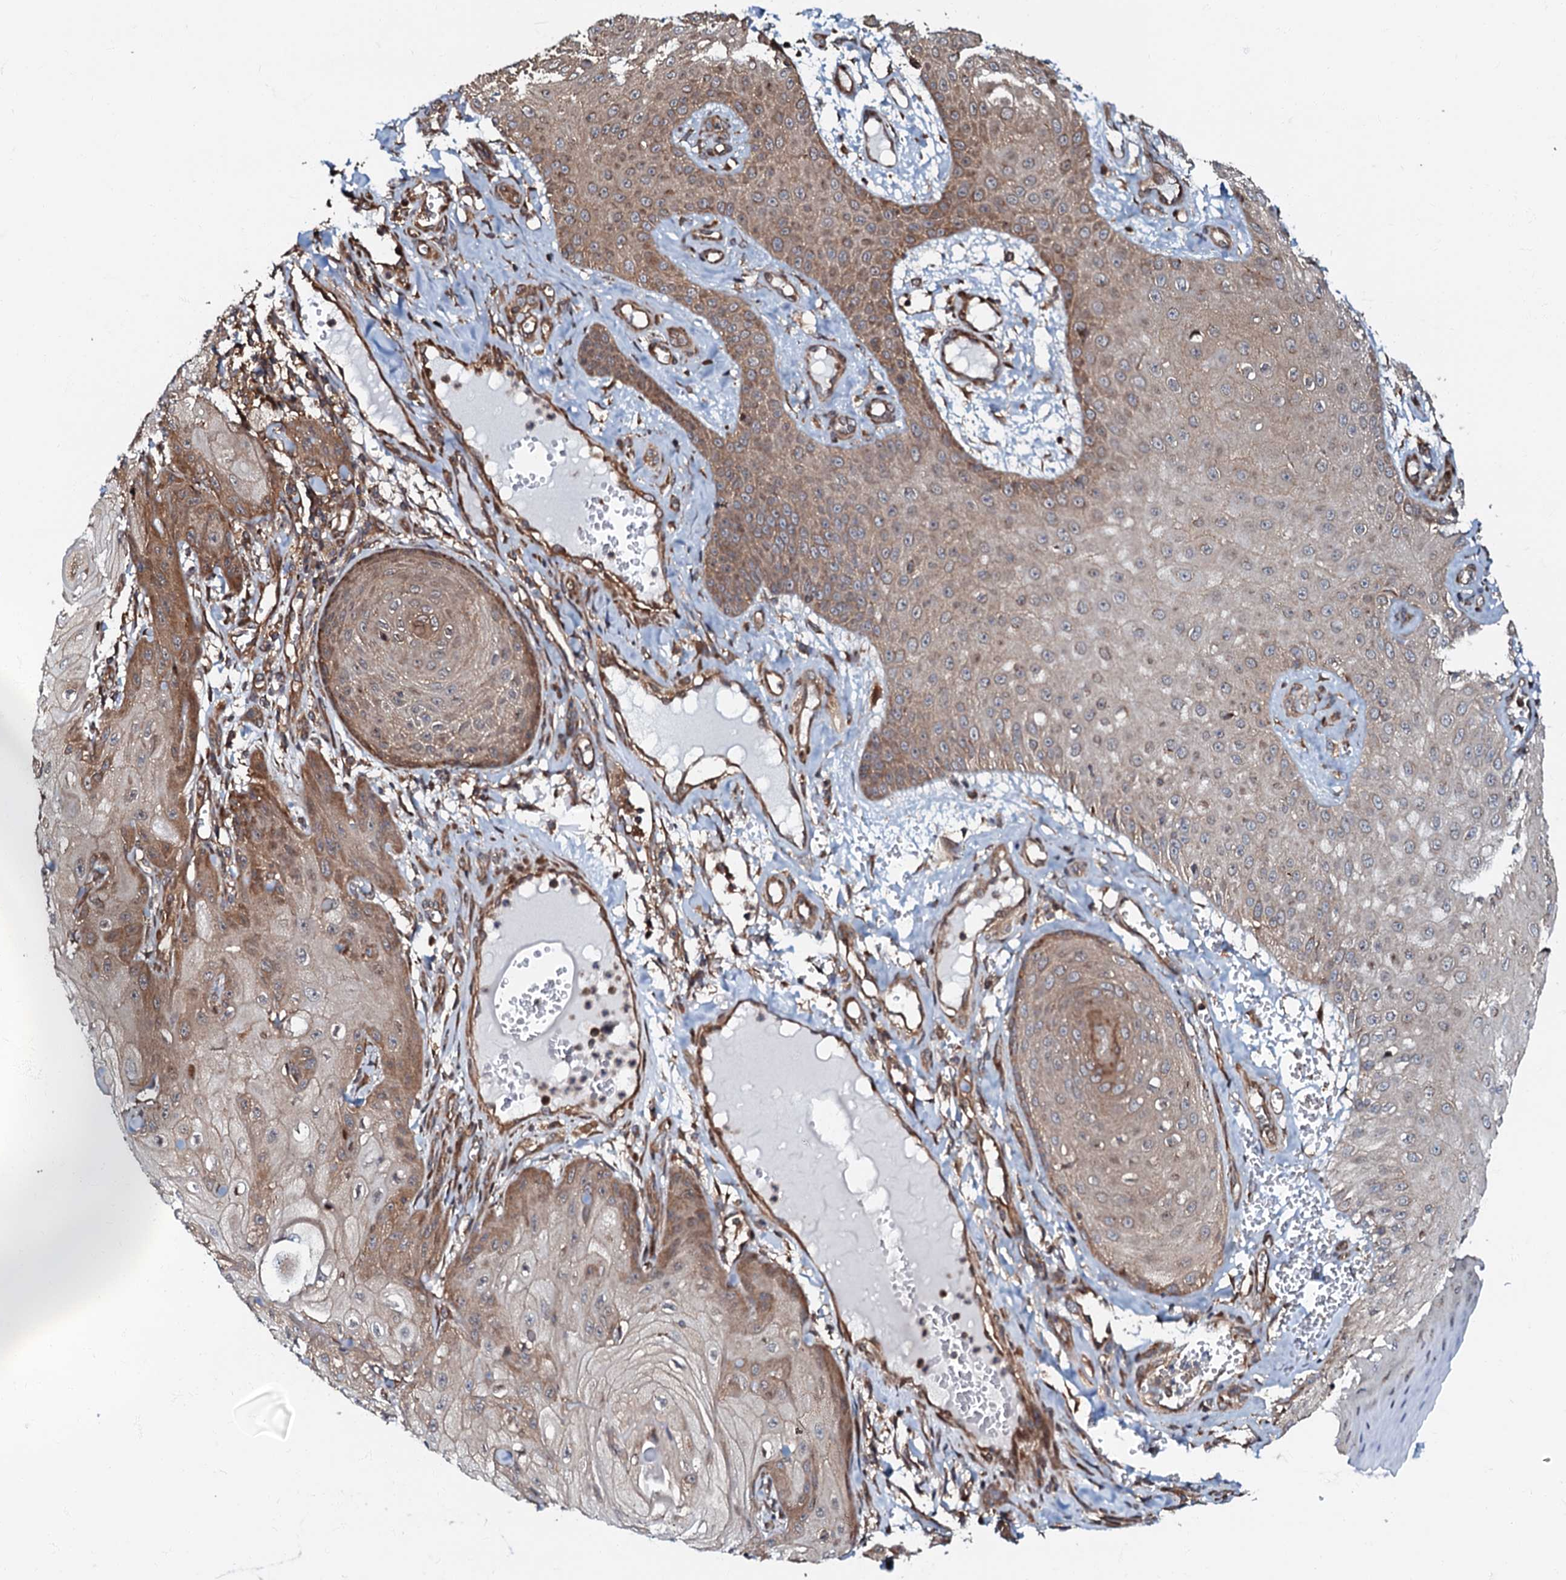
{"staining": {"intensity": "moderate", "quantity": "25%-75%", "location": "cytoplasmic/membranous"}, "tissue": "skin cancer", "cell_type": "Tumor cells", "image_type": "cancer", "snomed": [{"axis": "morphology", "description": "Squamous cell carcinoma, NOS"}, {"axis": "topography", "description": "Skin"}], "caption": "Protein analysis of skin cancer tissue shows moderate cytoplasmic/membranous staining in approximately 25%-75% of tumor cells. (DAB IHC, brown staining for protein, blue staining for nuclei).", "gene": "OSBP", "patient": {"sex": "male", "age": 74}}